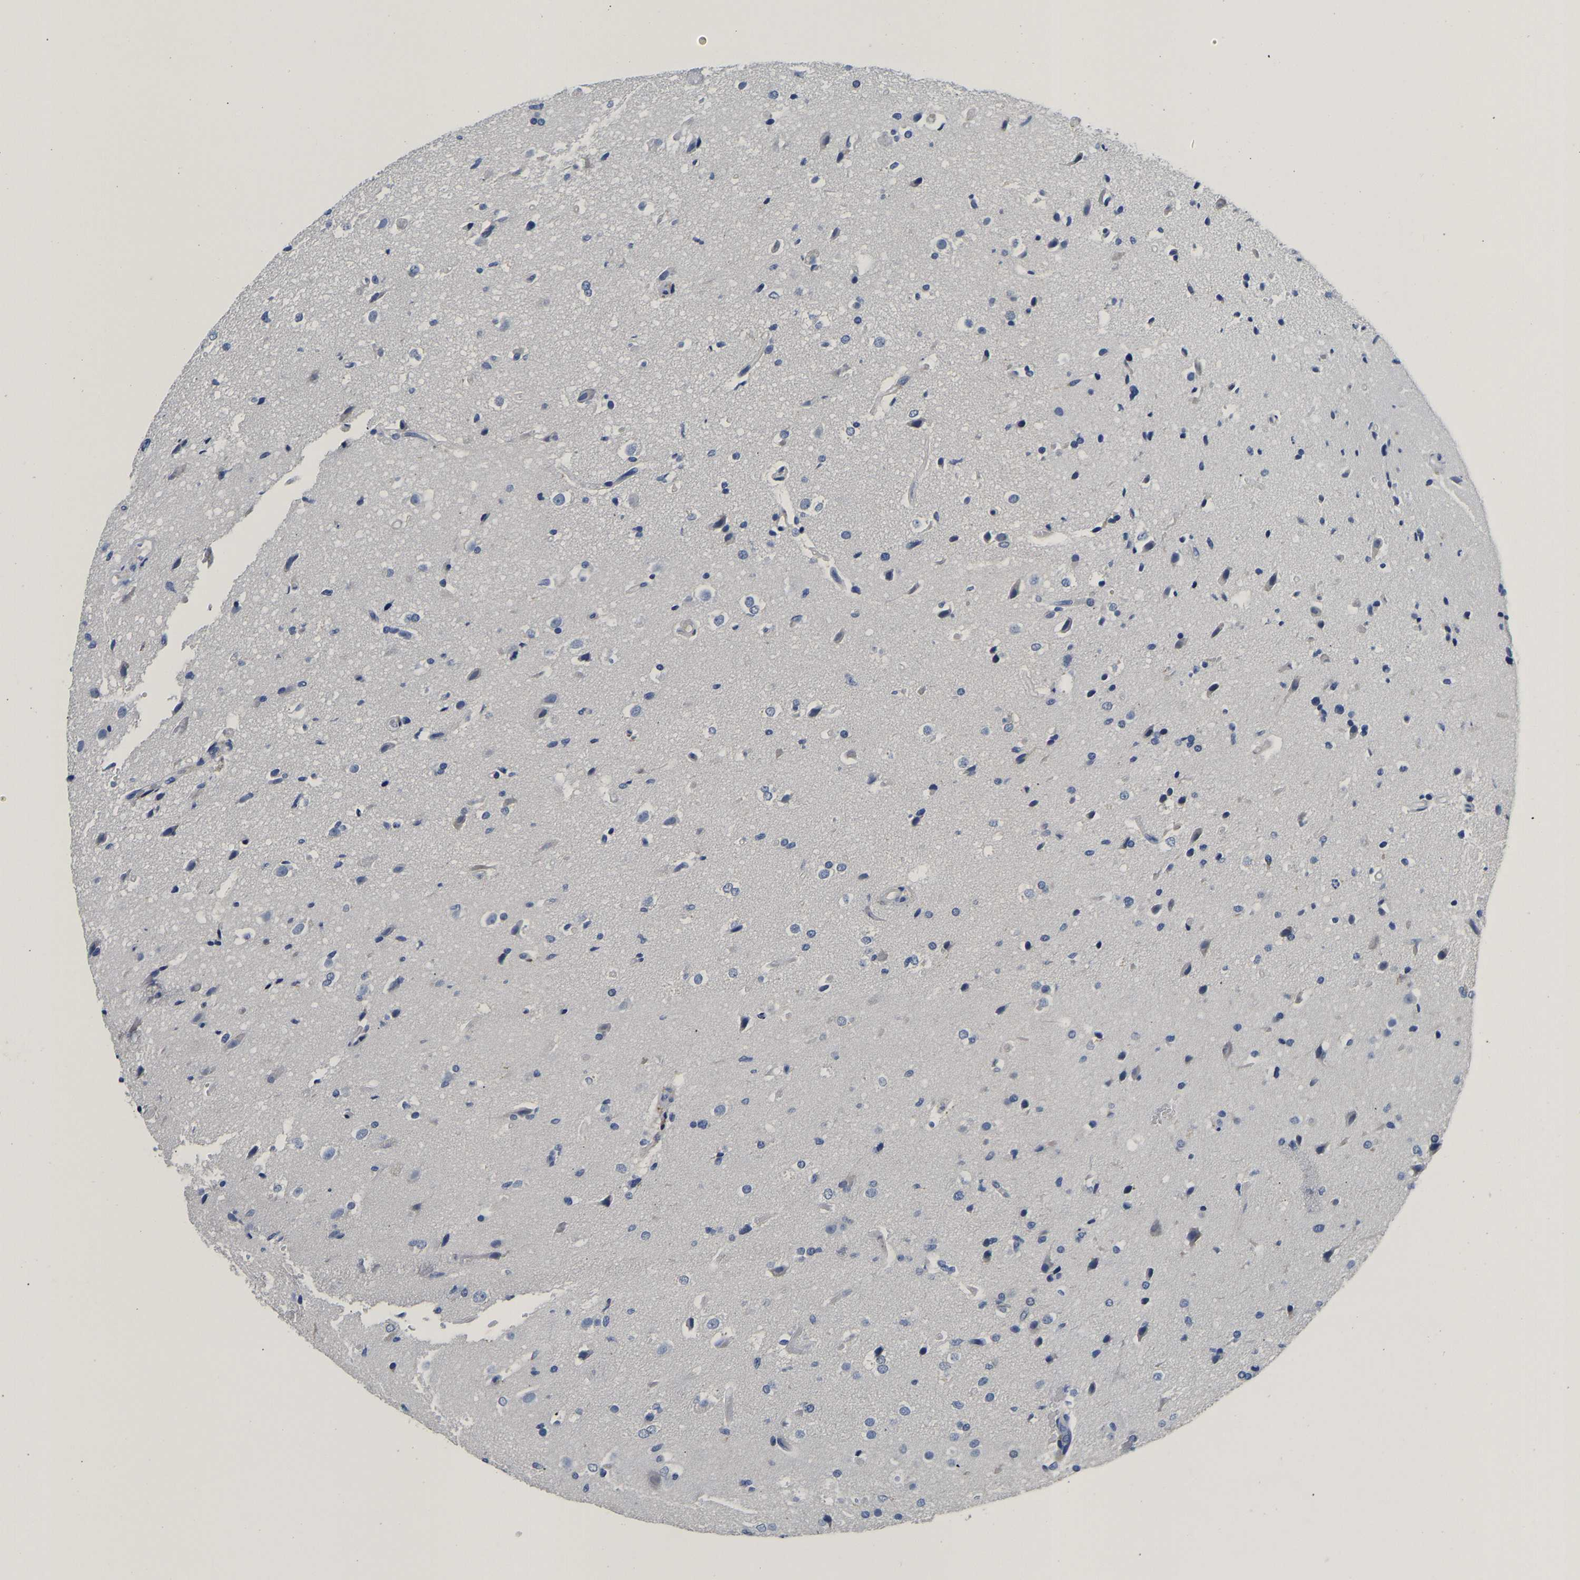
{"staining": {"intensity": "negative", "quantity": "none", "location": "none"}, "tissue": "glioma", "cell_type": "Tumor cells", "image_type": "cancer", "snomed": [{"axis": "morphology", "description": "Glioma, malignant, High grade"}, {"axis": "topography", "description": "Brain"}], "caption": "The IHC image has no significant expression in tumor cells of glioma tissue.", "gene": "PCK2", "patient": {"sex": "male", "age": 33}}